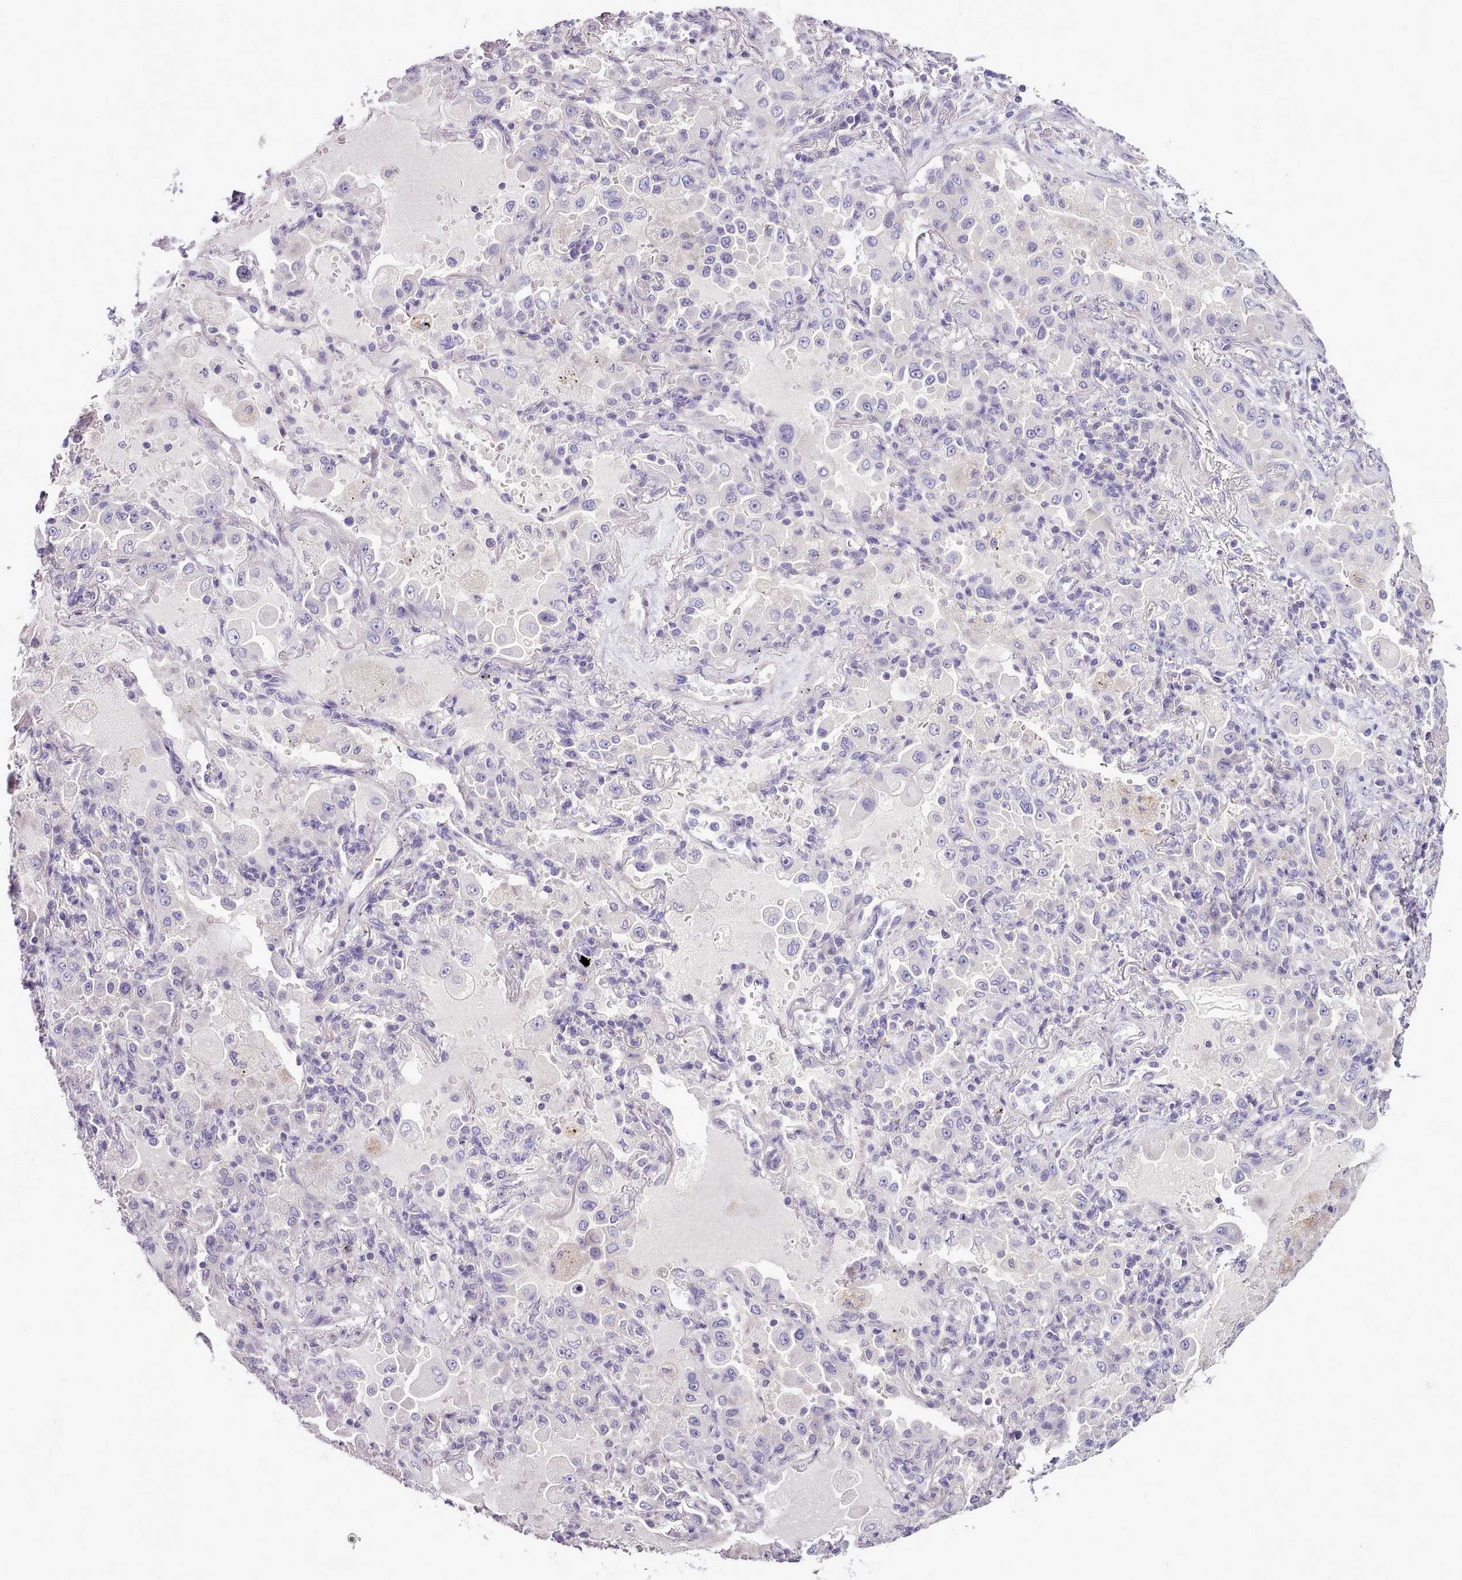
{"staining": {"intensity": "negative", "quantity": "none", "location": "none"}, "tissue": "lung cancer", "cell_type": "Tumor cells", "image_type": "cancer", "snomed": [{"axis": "morphology", "description": "Squamous cell carcinoma, NOS"}, {"axis": "topography", "description": "Lung"}], "caption": "Lung cancer (squamous cell carcinoma) was stained to show a protein in brown. There is no significant positivity in tumor cells.", "gene": "SETX", "patient": {"sex": "male", "age": 74}}